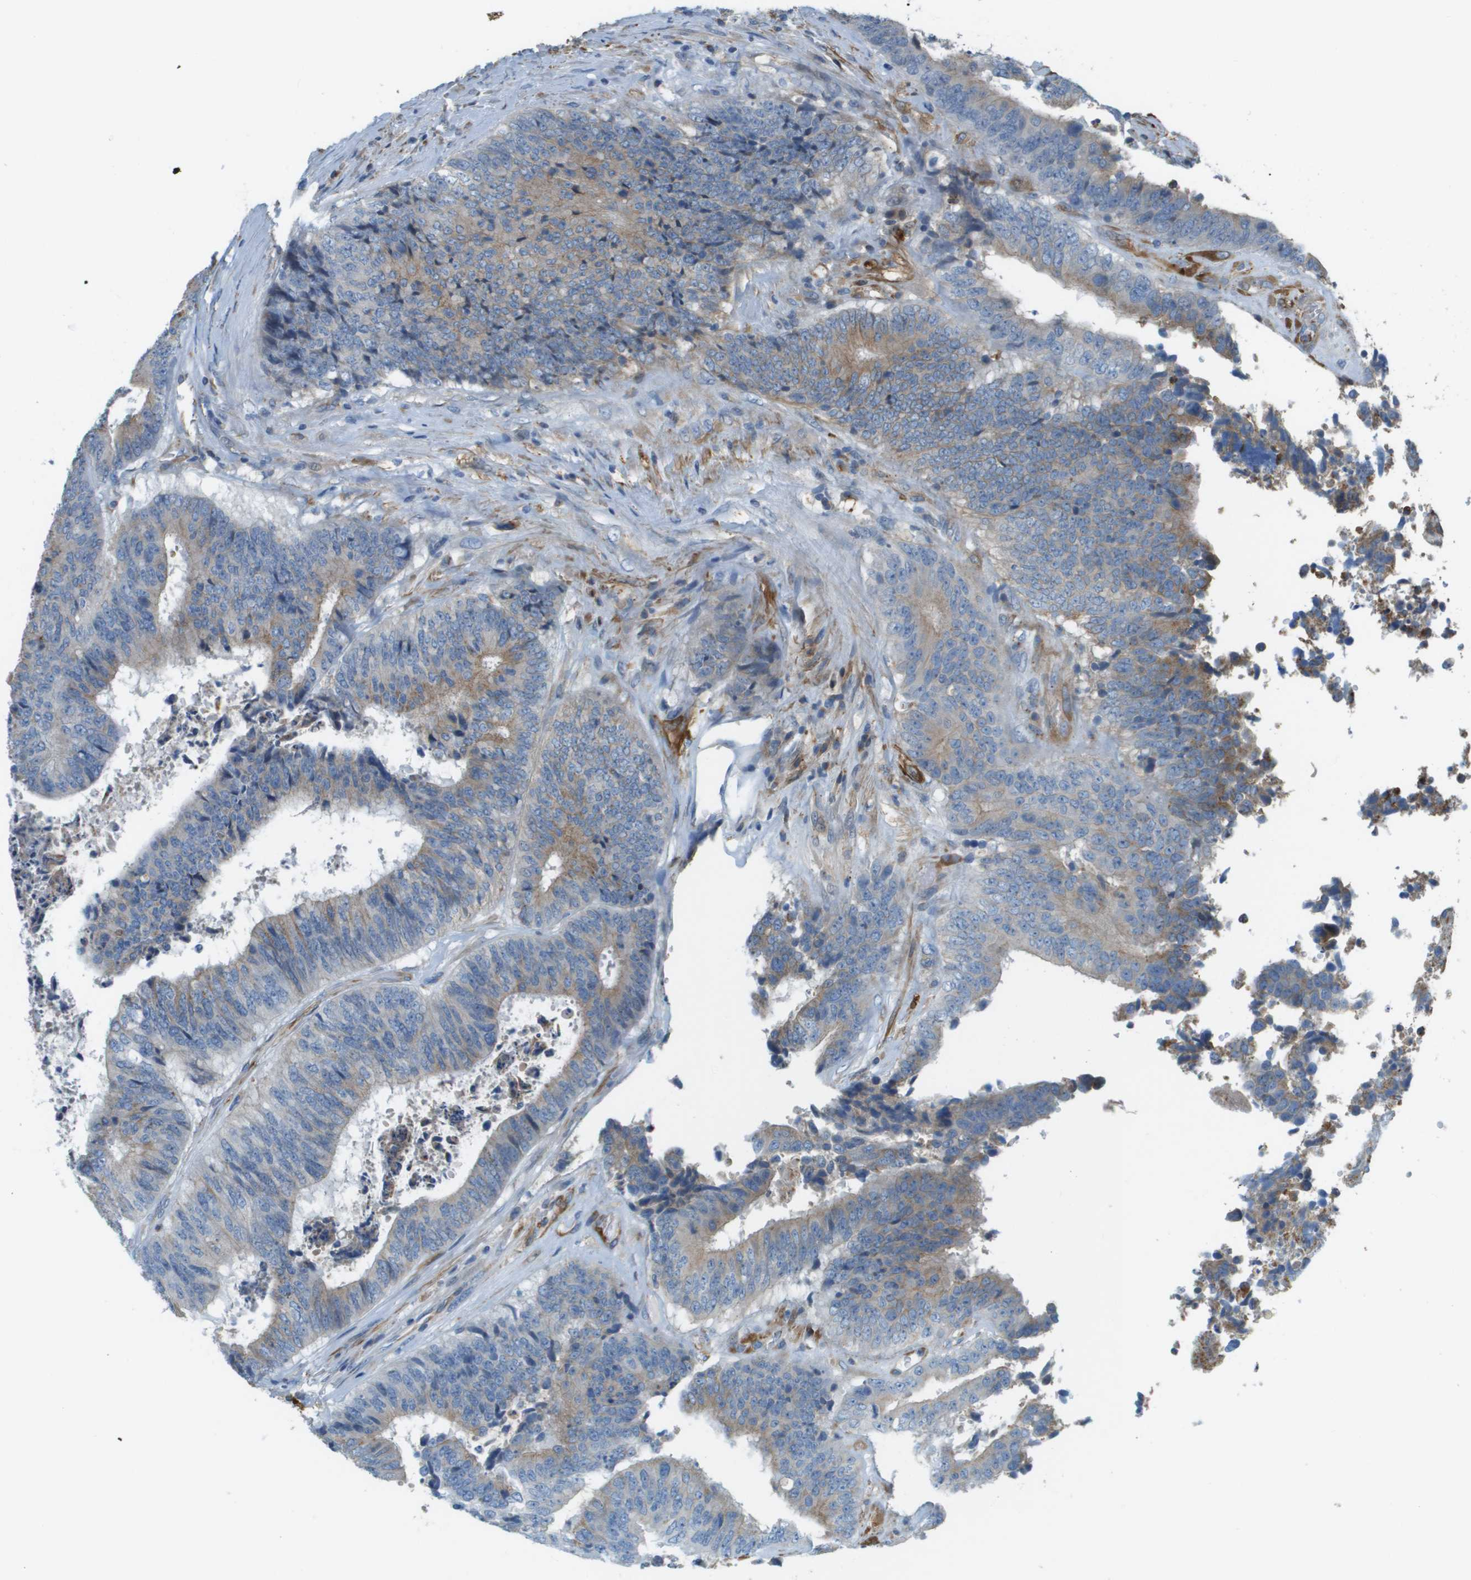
{"staining": {"intensity": "weak", "quantity": "25%-75%", "location": "cytoplasmic/membranous"}, "tissue": "colorectal cancer", "cell_type": "Tumor cells", "image_type": "cancer", "snomed": [{"axis": "morphology", "description": "Adenocarcinoma, NOS"}, {"axis": "topography", "description": "Rectum"}], "caption": "The histopathology image displays staining of adenocarcinoma (colorectal), revealing weak cytoplasmic/membranous protein positivity (brown color) within tumor cells. Nuclei are stained in blue.", "gene": "MYH11", "patient": {"sex": "male", "age": 72}}